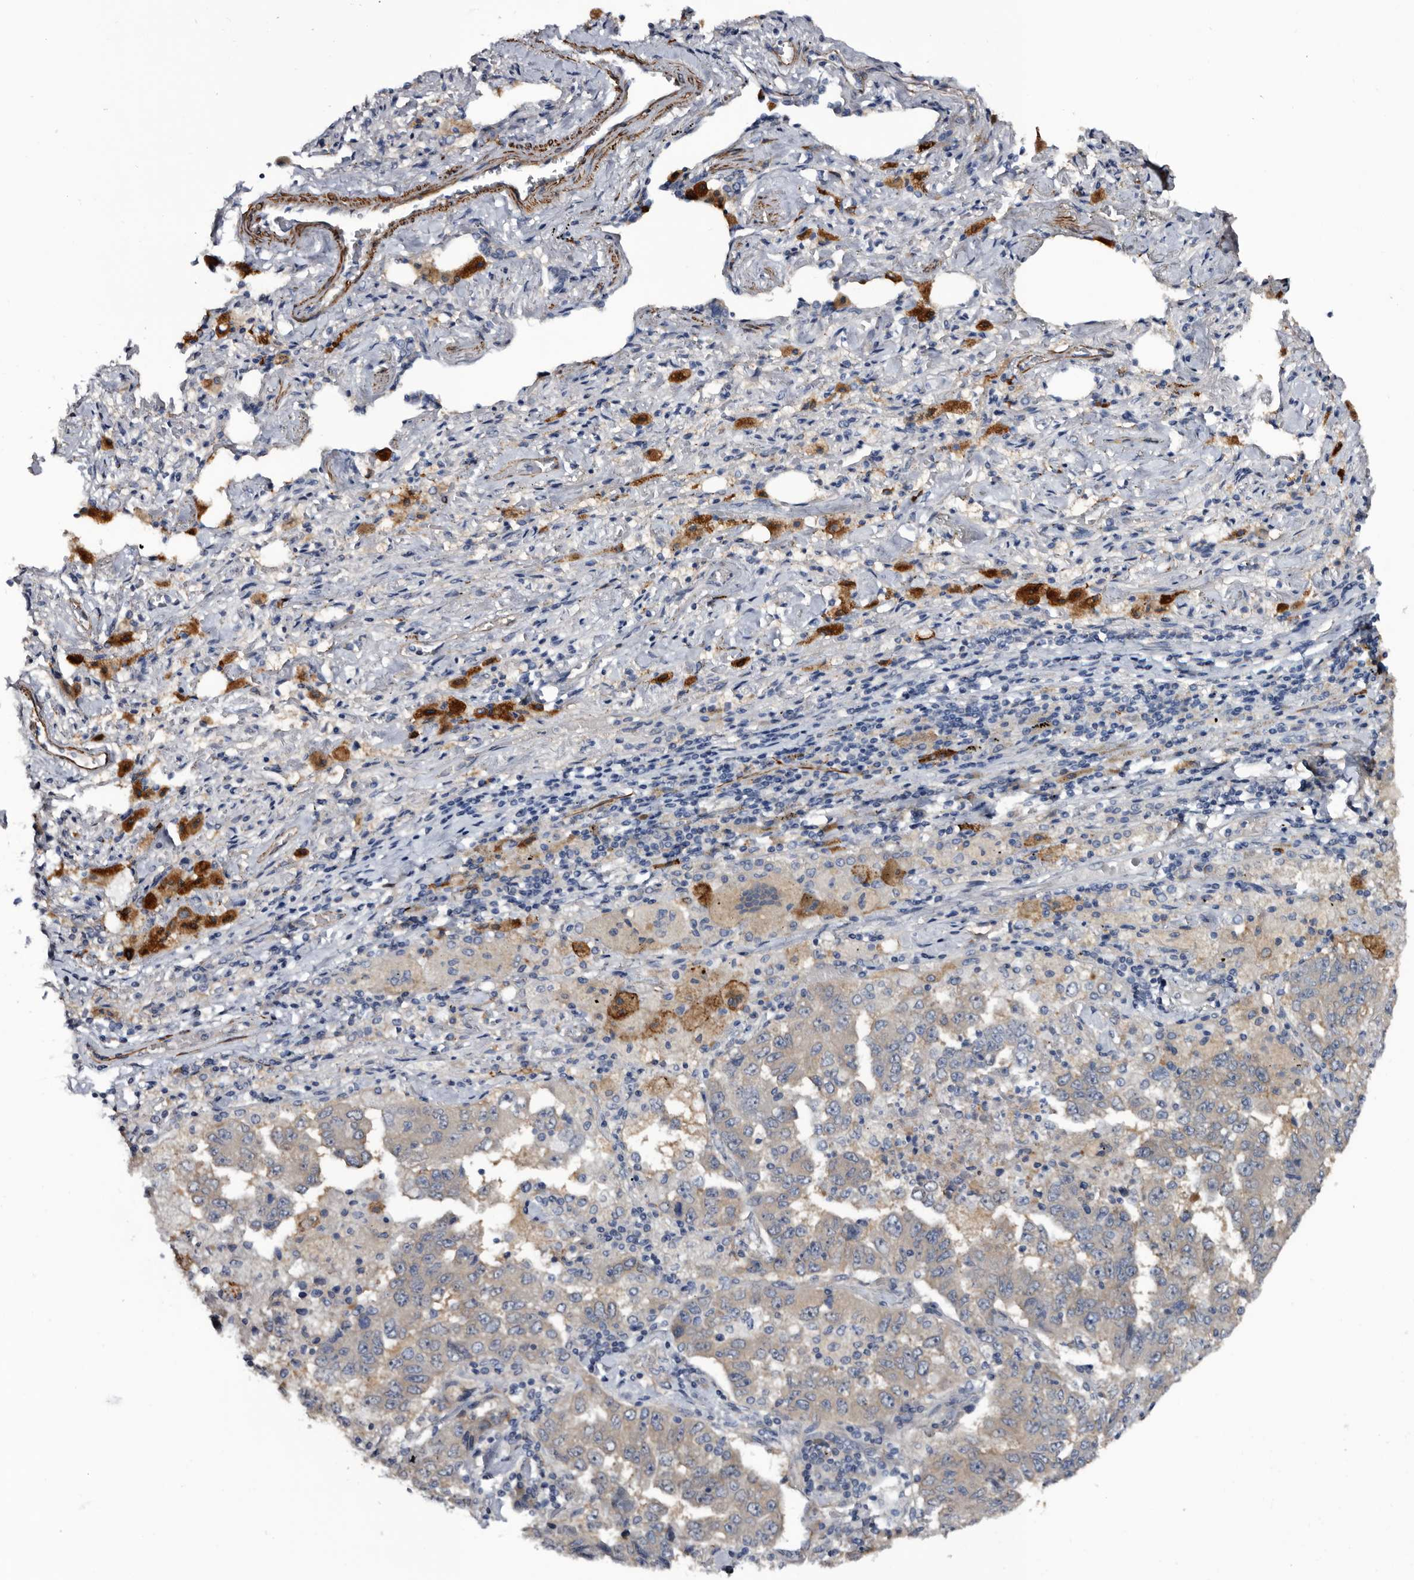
{"staining": {"intensity": "negative", "quantity": "none", "location": "none"}, "tissue": "lung cancer", "cell_type": "Tumor cells", "image_type": "cancer", "snomed": [{"axis": "morphology", "description": "Adenocarcinoma, NOS"}, {"axis": "topography", "description": "Lung"}], "caption": "The image exhibits no staining of tumor cells in lung cancer.", "gene": "IARS1", "patient": {"sex": "female", "age": 51}}